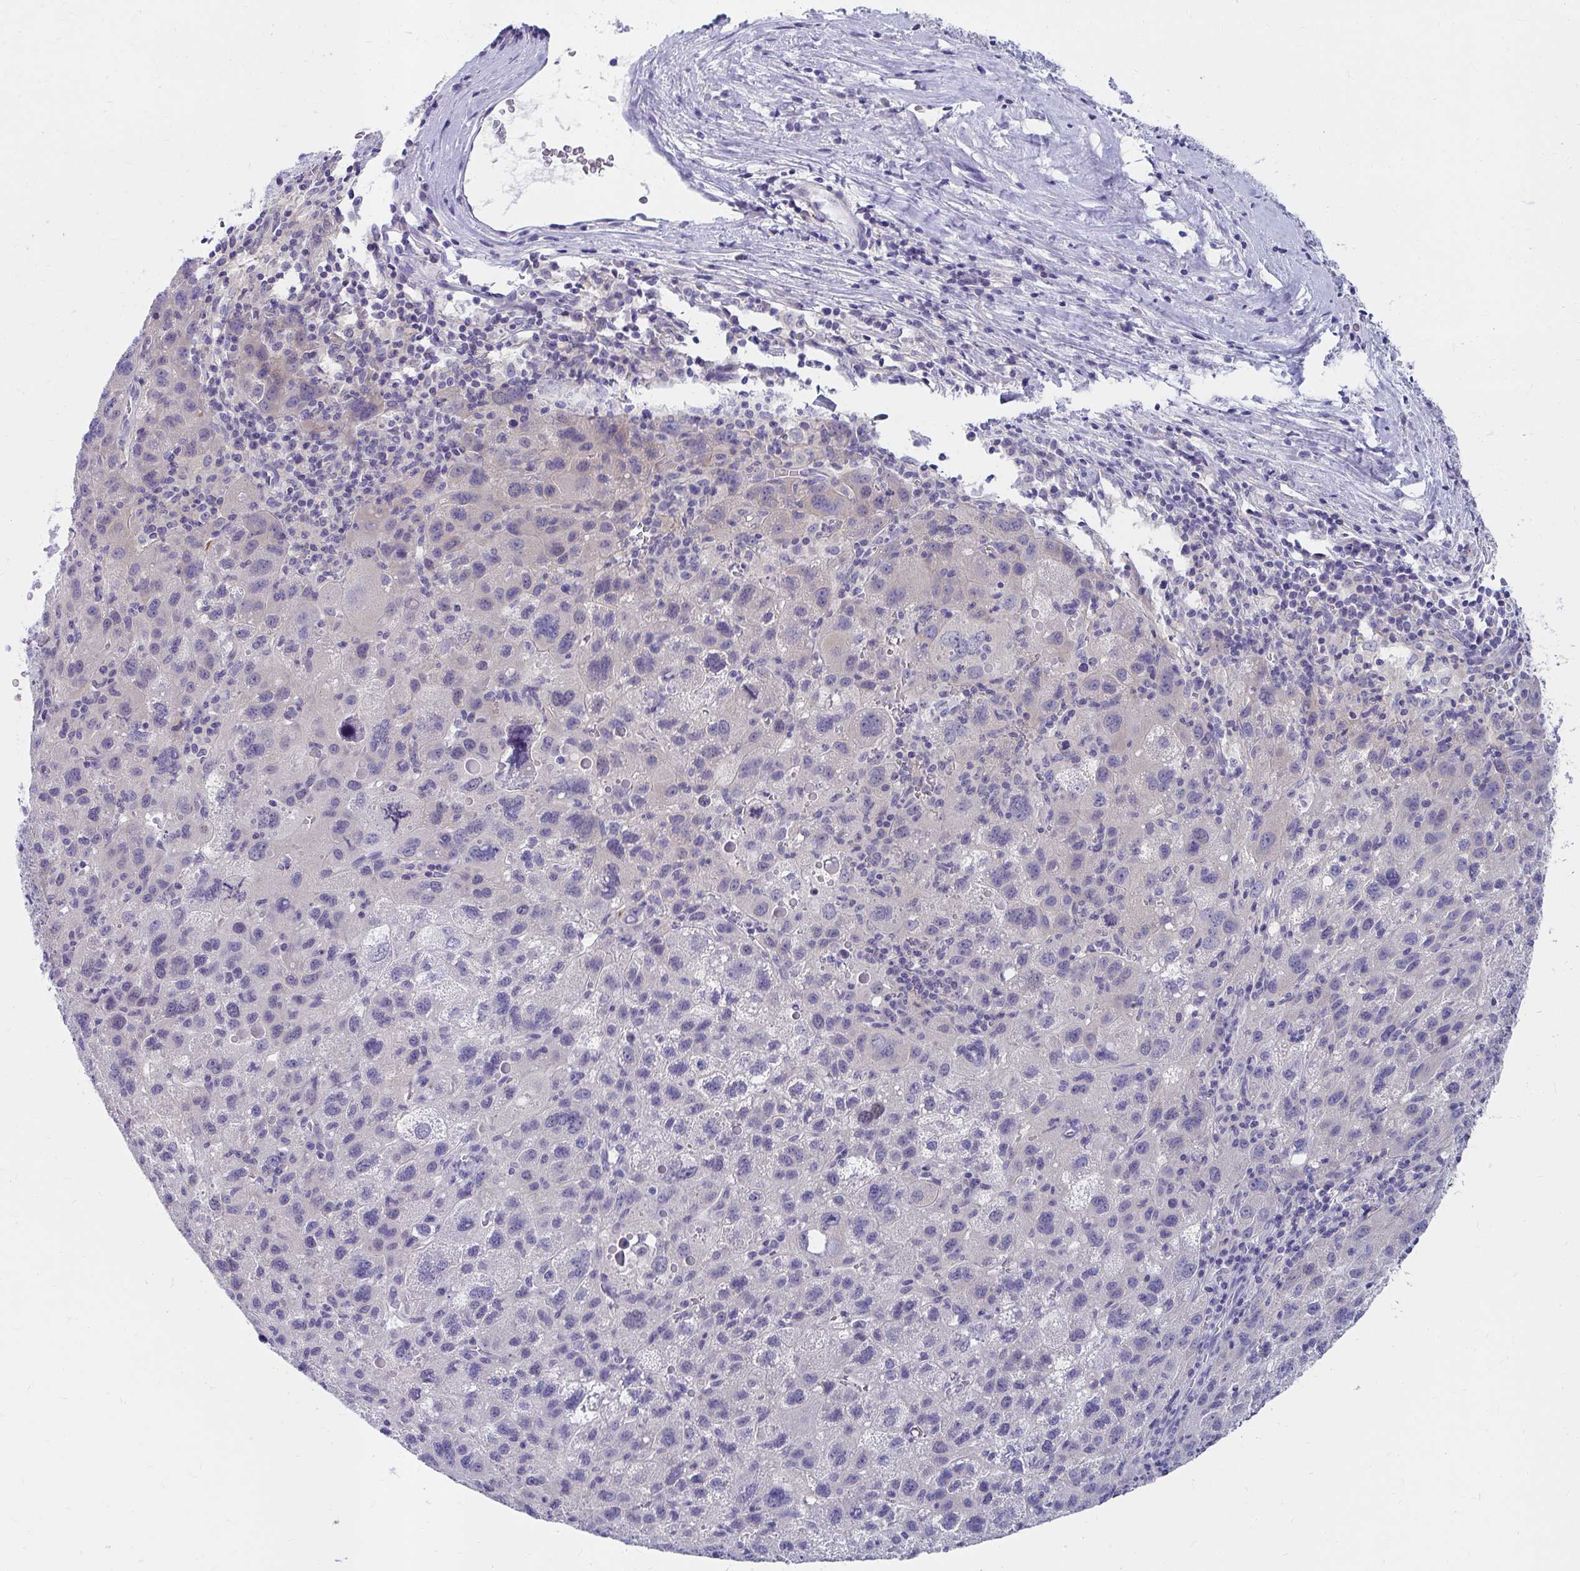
{"staining": {"intensity": "negative", "quantity": "none", "location": "none"}, "tissue": "liver cancer", "cell_type": "Tumor cells", "image_type": "cancer", "snomed": [{"axis": "morphology", "description": "Carcinoma, Hepatocellular, NOS"}, {"axis": "topography", "description": "Liver"}], "caption": "Immunohistochemical staining of human liver hepatocellular carcinoma shows no significant expression in tumor cells.", "gene": "C19orf81", "patient": {"sex": "female", "age": 77}}